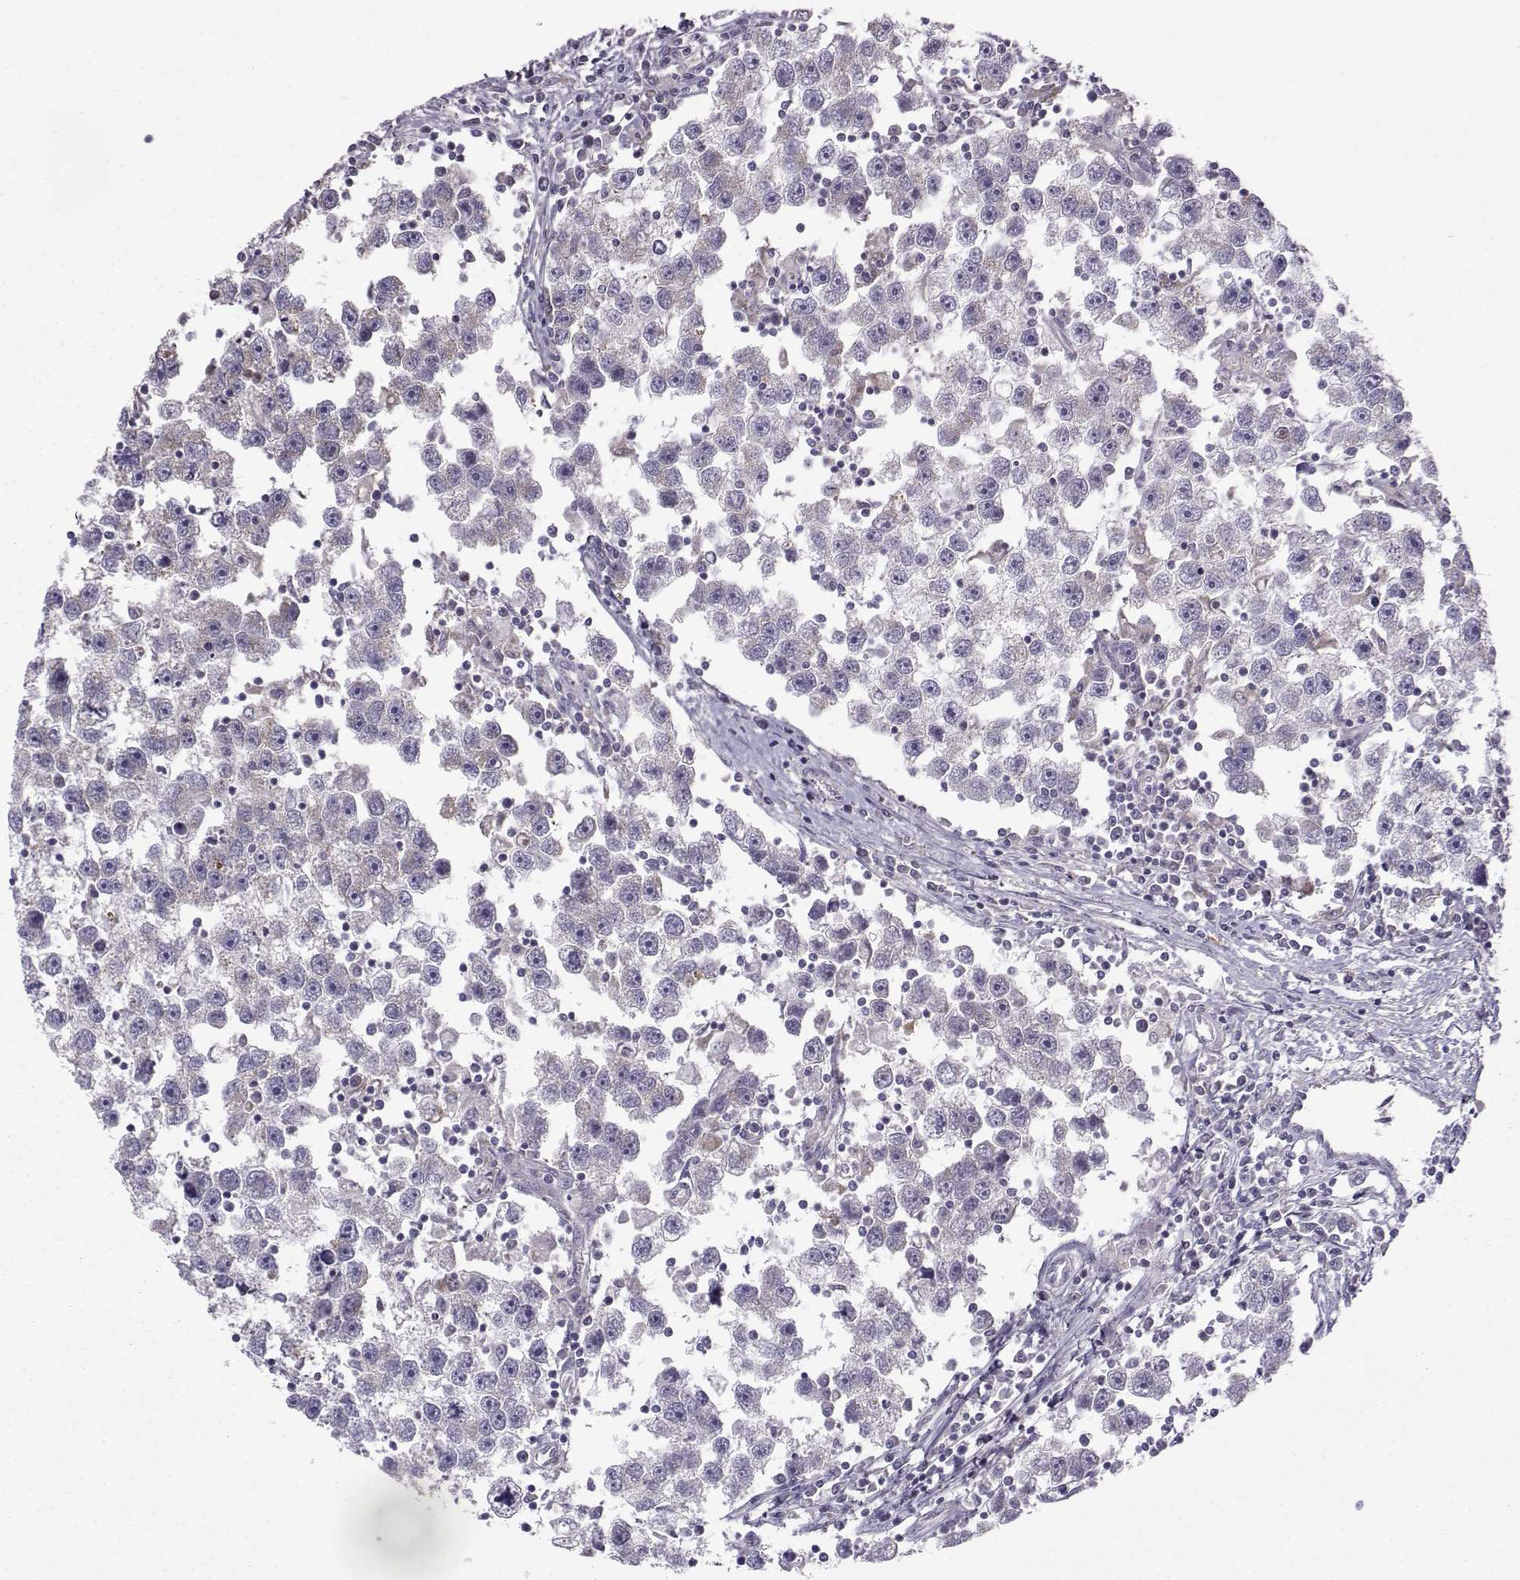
{"staining": {"intensity": "moderate", "quantity": "<25%", "location": "cytoplasmic/membranous"}, "tissue": "testis cancer", "cell_type": "Tumor cells", "image_type": "cancer", "snomed": [{"axis": "morphology", "description": "Seminoma, NOS"}, {"axis": "topography", "description": "Testis"}], "caption": "High-magnification brightfield microscopy of testis seminoma stained with DAB (3,3'-diaminobenzidine) (brown) and counterstained with hematoxylin (blue). tumor cells exhibit moderate cytoplasmic/membranous positivity is identified in about<25% of cells. The staining is performed using DAB (3,3'-diaminobenzidine) brown chromogen to label protein expression. The nuclei are counter-stained blue using hematoxylin.", "gene": "NECAB3", "patient": {"sex": "male", "age": 30}}